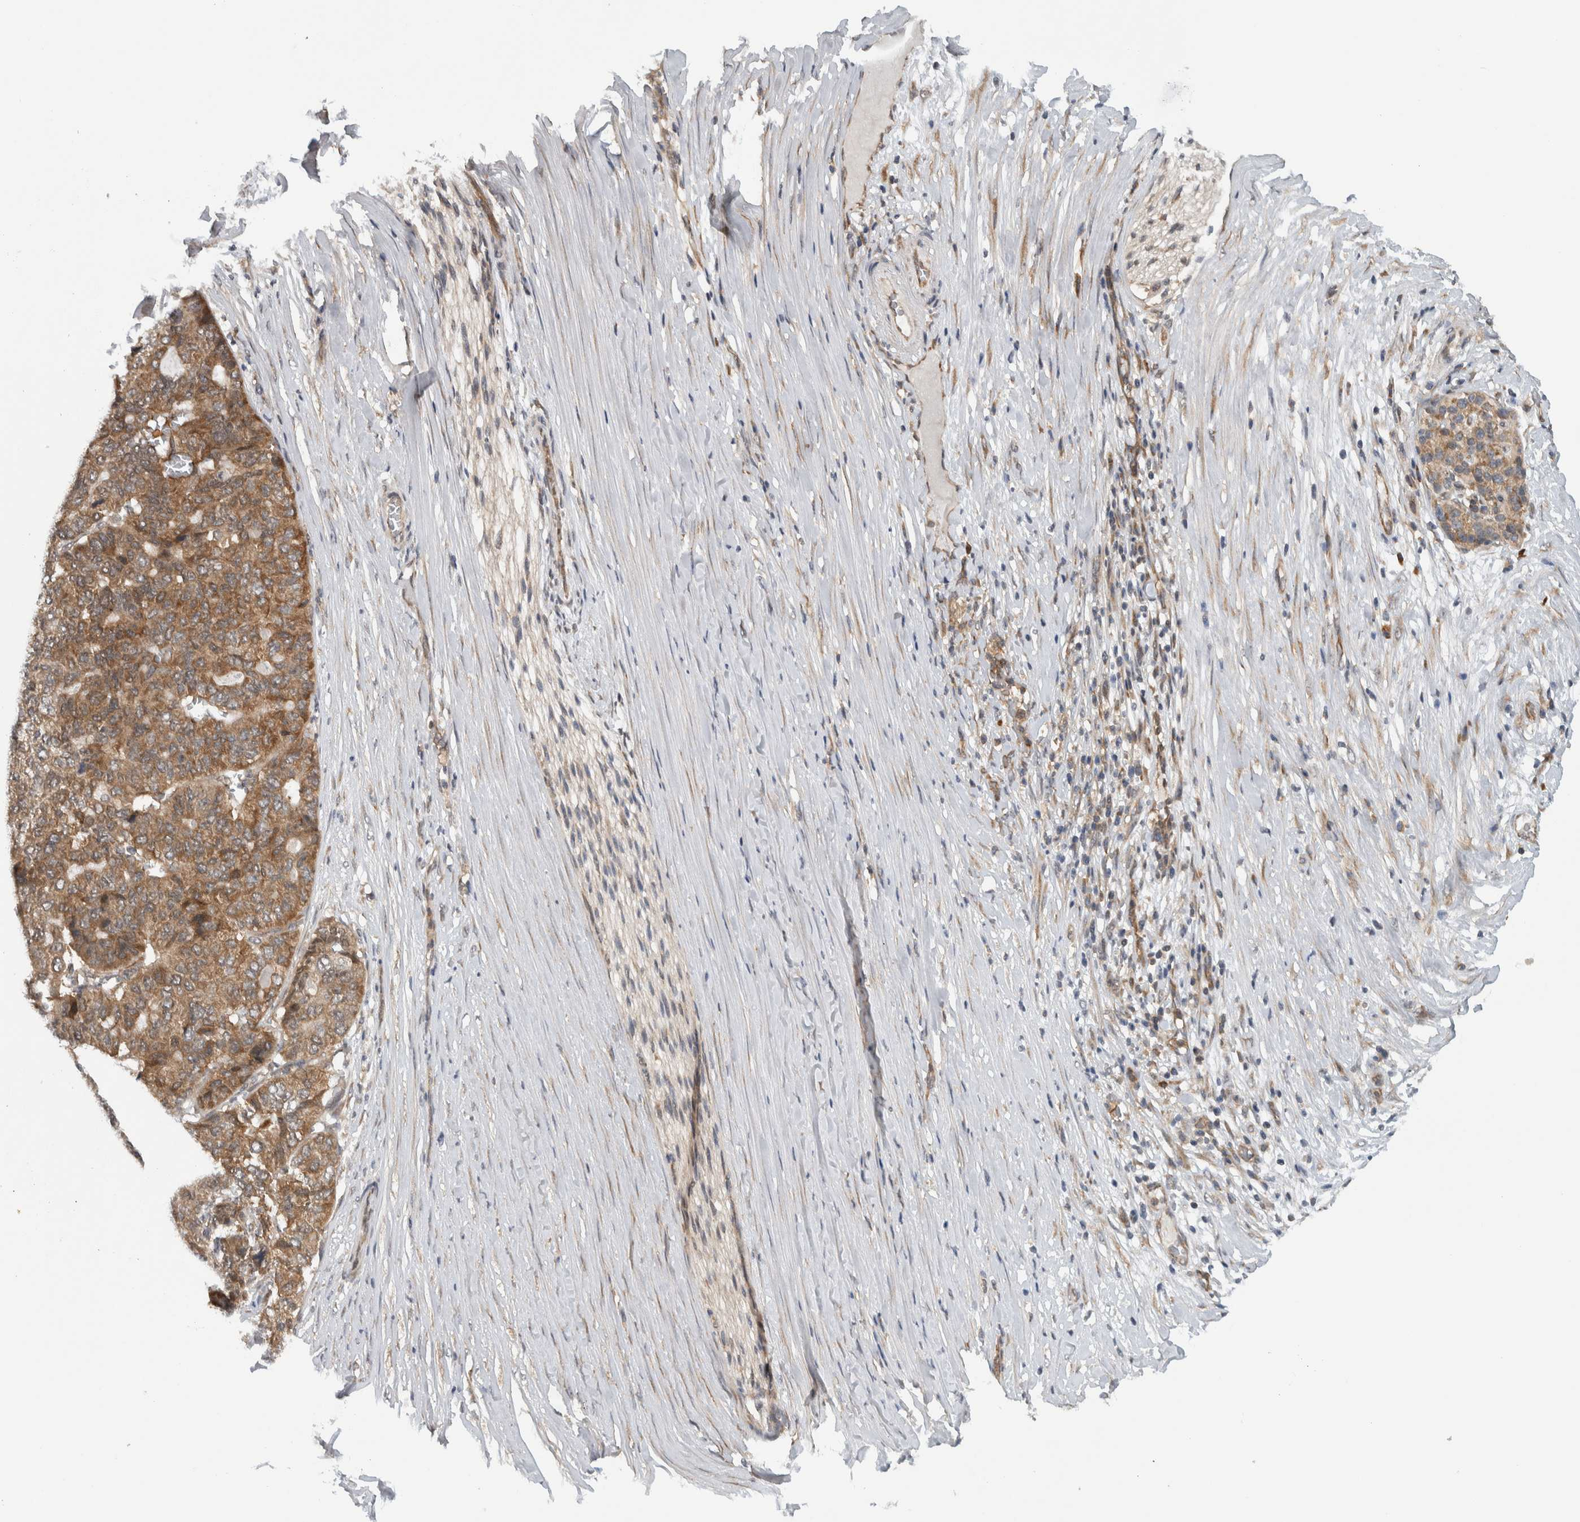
{"staining": {"intensity": "moderate", "quantity": ">75%", "location": "cytoplasmic/membranous"}, "tissue": "pancreatic cancer", "cell_type": "Tumor cells", "image_type": "cancer", "snomed": [{"axis": "morphology", "description": "Adenocarcinoma, NOS"}, {"axis": "topography", "description": "Pancreas"}], "caption": "Pancreatic cancer (adenocarcinoma) was stained to show a protein in brown. There is medium levels of moderate cytoplasmic/membranous staining in approximately >75% of tumor cells.", "gene": "CCDC43", "patient": {"sex": "male", "age": 50}}